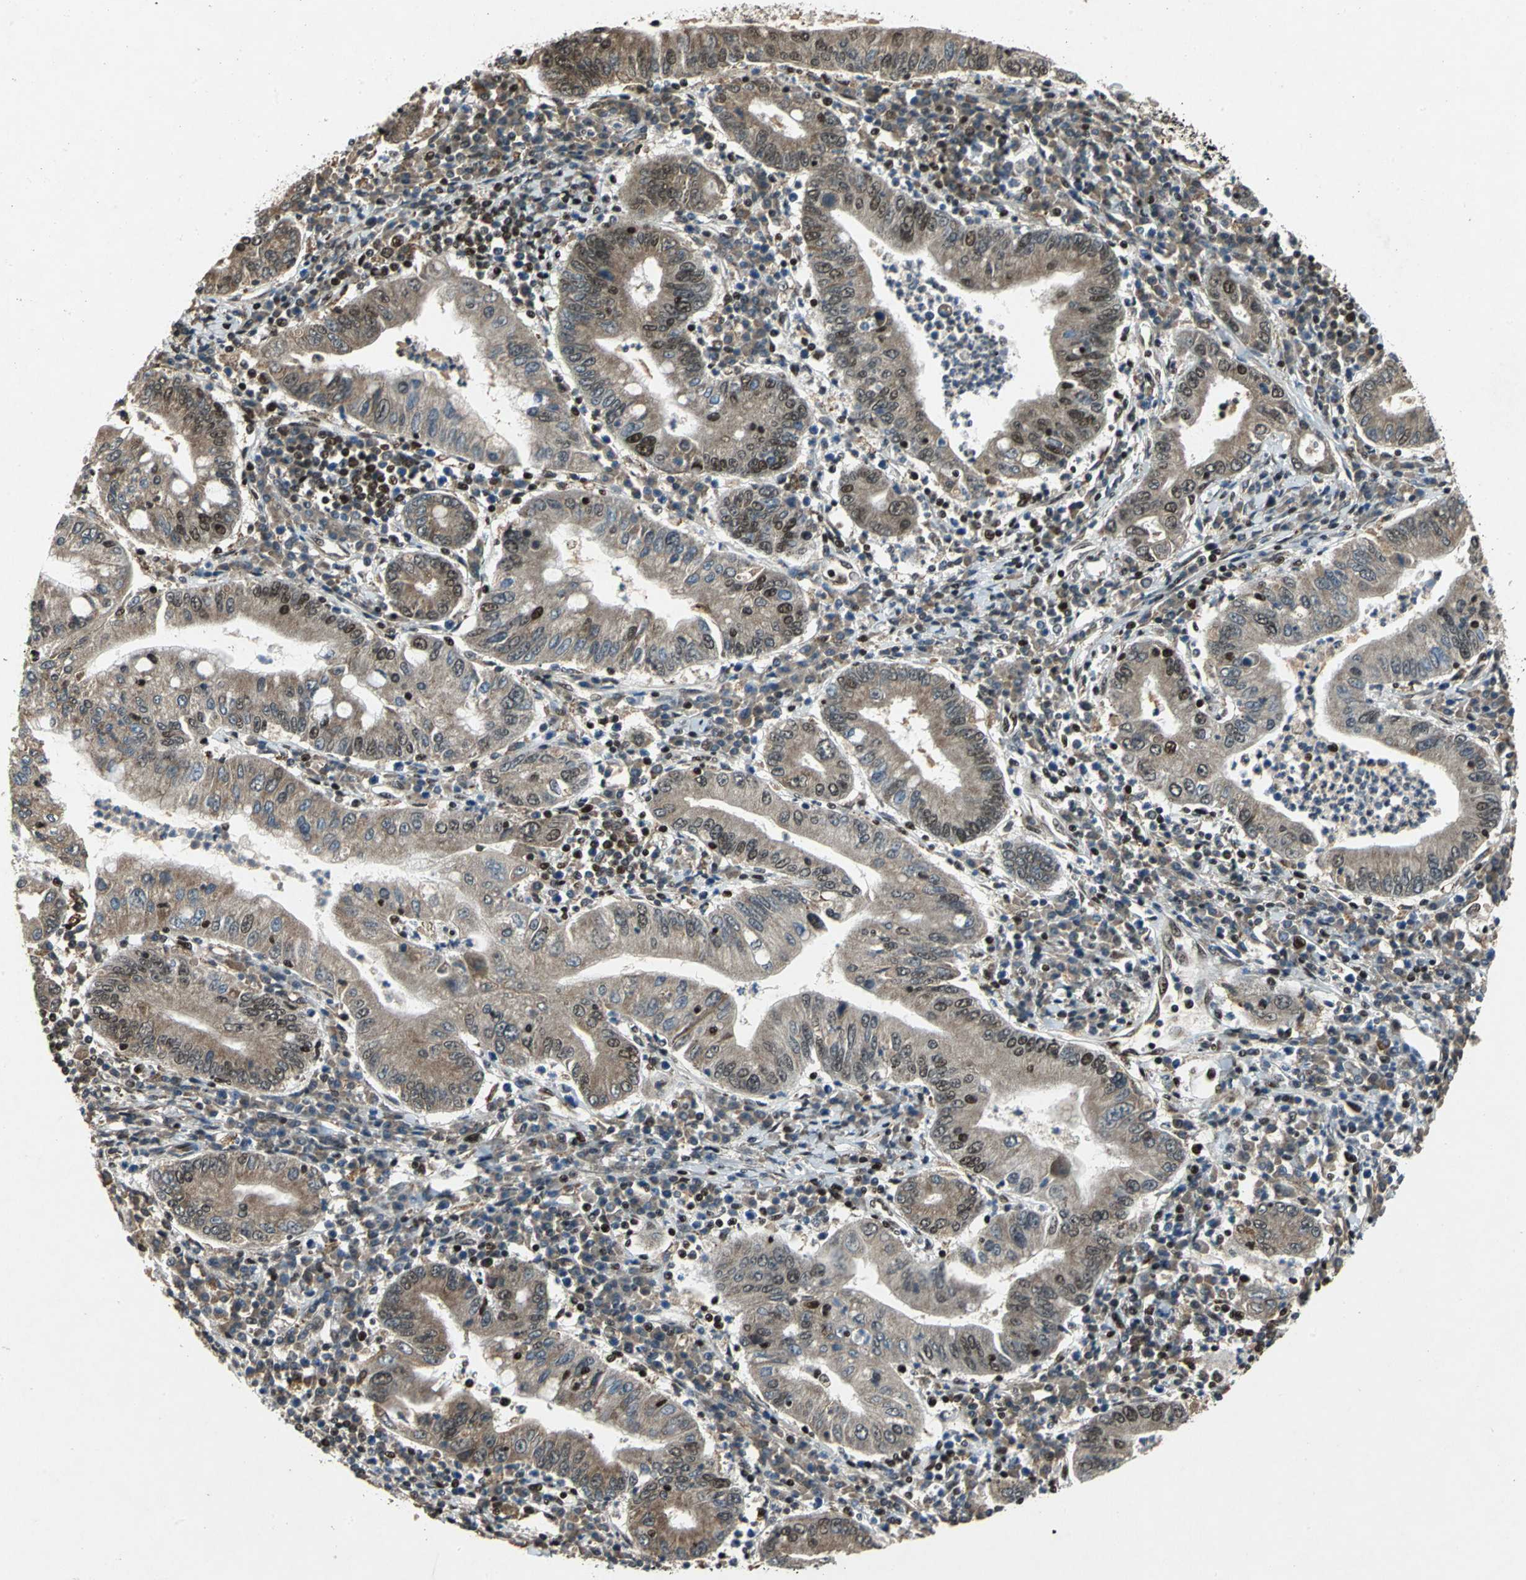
{"staining": {"intensity": "moderate", "quantity": "25%-75%", "location": "cytoplasmic/membranous,nuclear"}, "tissue": "stomach cancer", "cell_type": "Tumor cells", "image_type": "cancer", "snomed": [{"axis": "morphology", "description": "Normal tissue, NOS"}, {"axis": "morphology", "description": "Adenocarcinoma, NOS"}, {"axis": "topography", "description": "Esophagus"}, {"axis": "topography", "description": "Stomach, upper"}, {"axis": "topography", "description": "Peripheral nerve tissue"}], "caption": "Immunohistochemistry of human stomach cancer (adenocarcinoma) demonstrates medium levels of moderate cytoplasmic/membranous and nuclear staining in approximately 25%-75% of tumor cells.", "gene": "MTA2", "patient": {"sex": "male", "age": 62}}